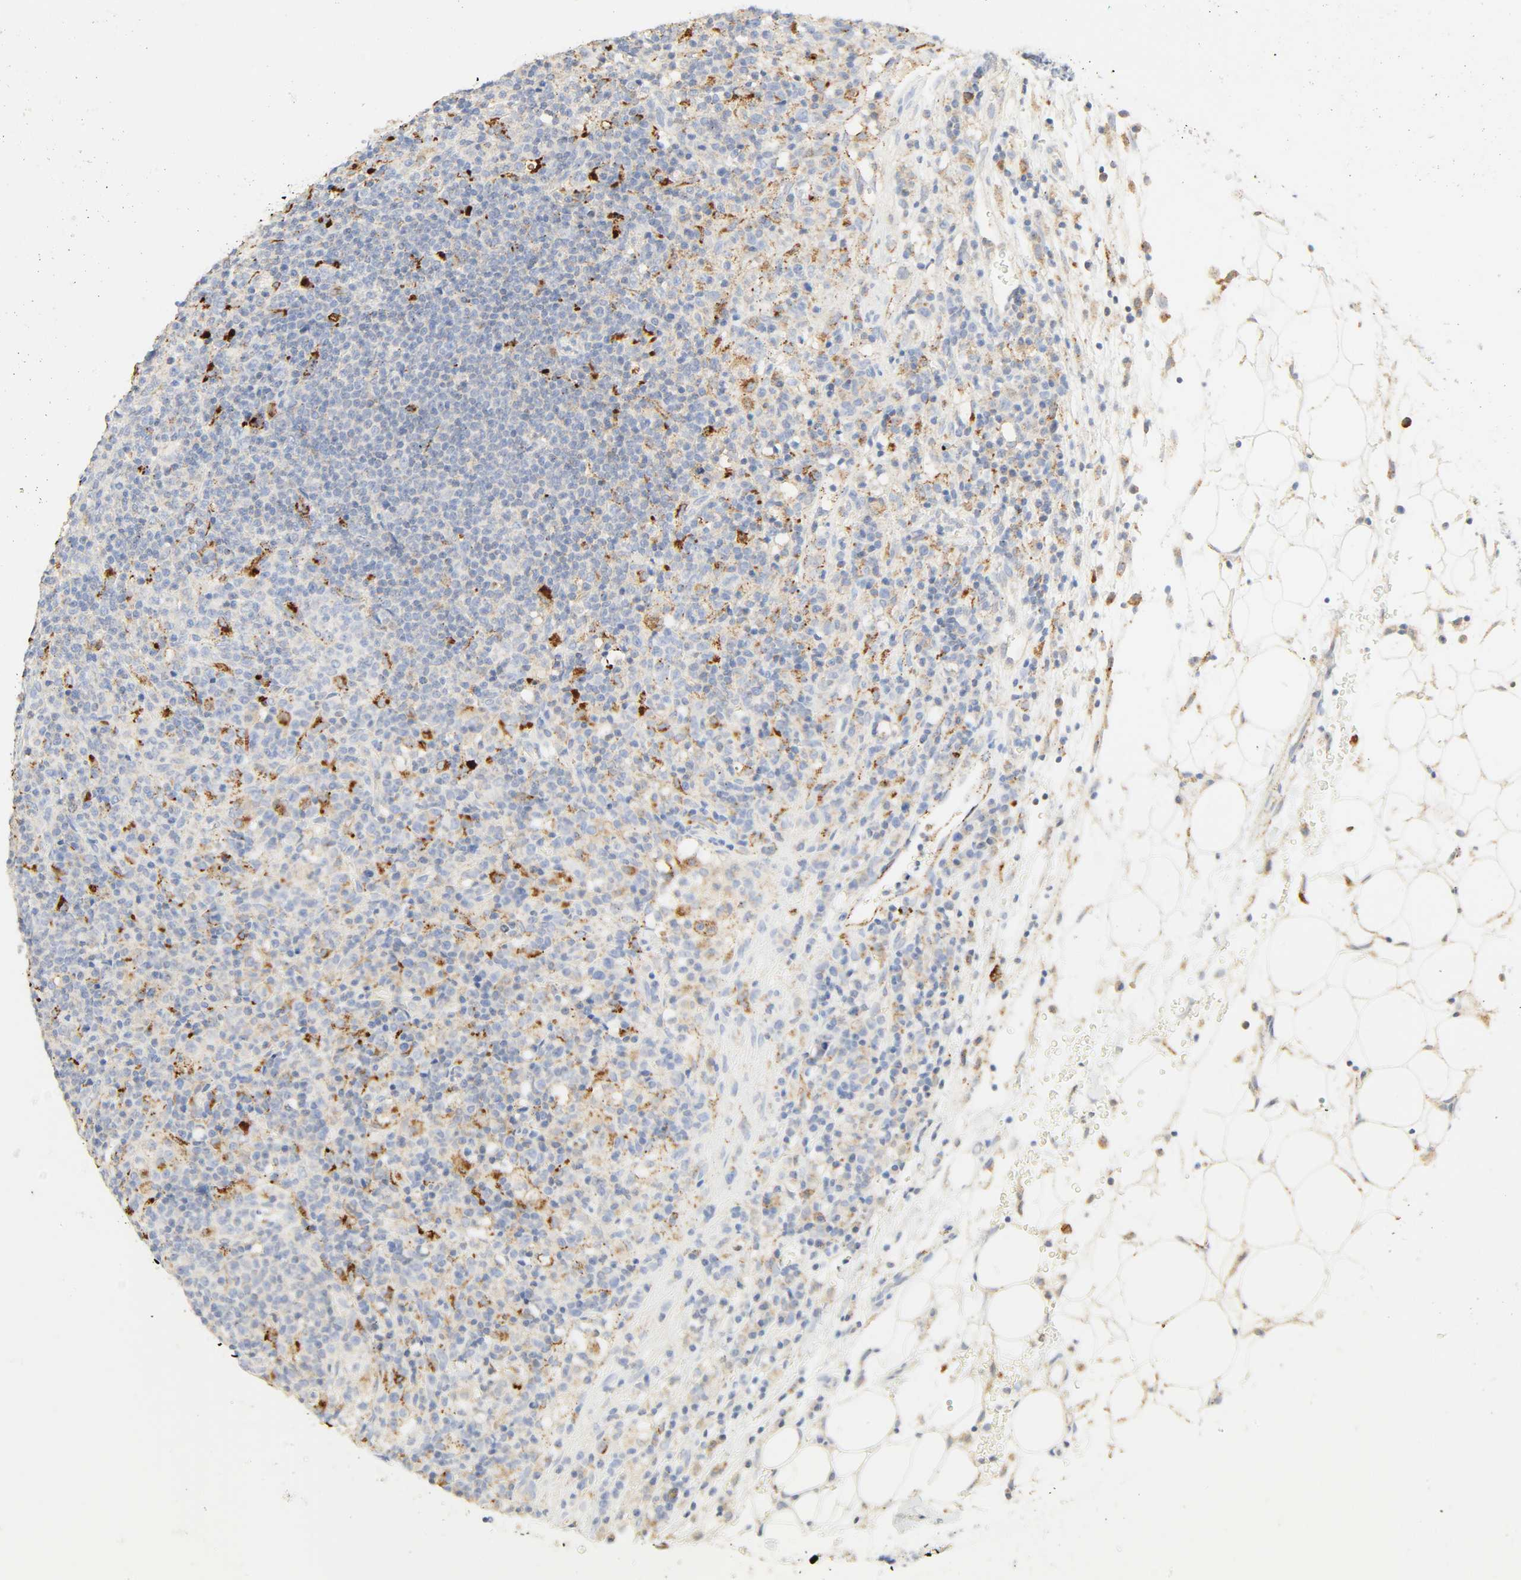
{"staining": {"intensity": "strong", "quantity": "<25%", "location": "cytoplasmic/membranous"}, "tissue": "lymphoma", "cell_type": "Tumor cells", "image_type": "cancer", "snomed": [{"axis": "morphology", "description": "Hodgkin's disease, NOS"}, {"axis": "topography", "description": "Lymph node"}], "caption": "High-power microscopy captured an immunohistochemistry (IHC) image of lymphoma, revealing strong cytoplasmic/membranous staining in approximately <25% of tumor cells.", "gene": "CAMK2A", "patient": {"sex": "male", "age": 65}}